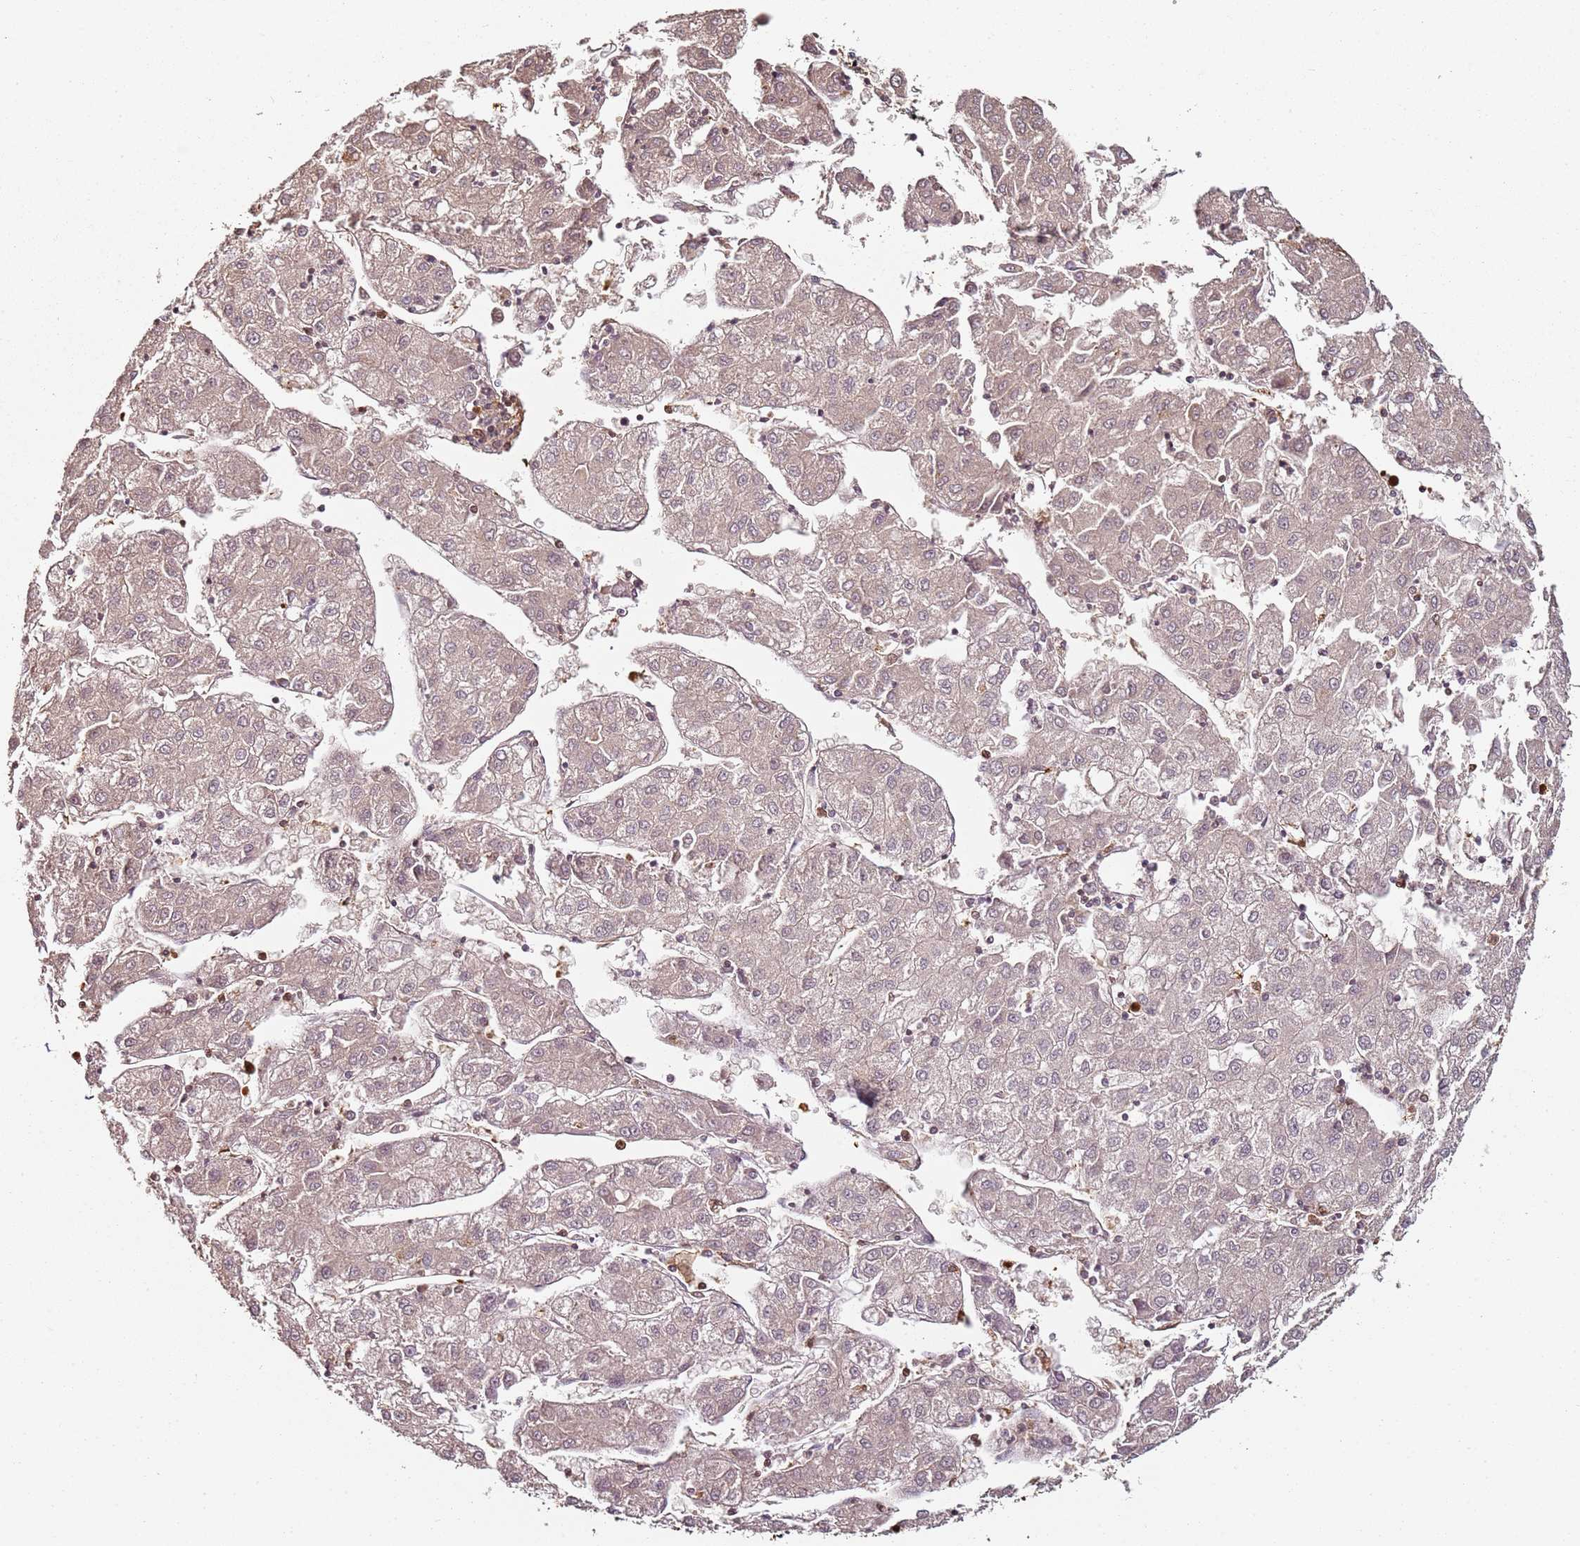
{"staining": {"intensity": "negative", "quantity": "none", "location": "none"}, "tissue": "liver cancer", "cell_type": "Tumor cells", "image_type": "cancer", "snomed": [{"axis": "morphology", "description": "Carcinoma, Hepatocellular, NOS"}, {"axis": "topography", "description": "Liver"}], "caption": "The micrograph demonstrates no staining of tumor cells in hepatocellular carcinoma (liver). (Brightfield microscopy of DAB immunohistochemistry (IHC) at high magnification).", "gene": "S100A4", "patient": {"sex": "male", "age": 72}}